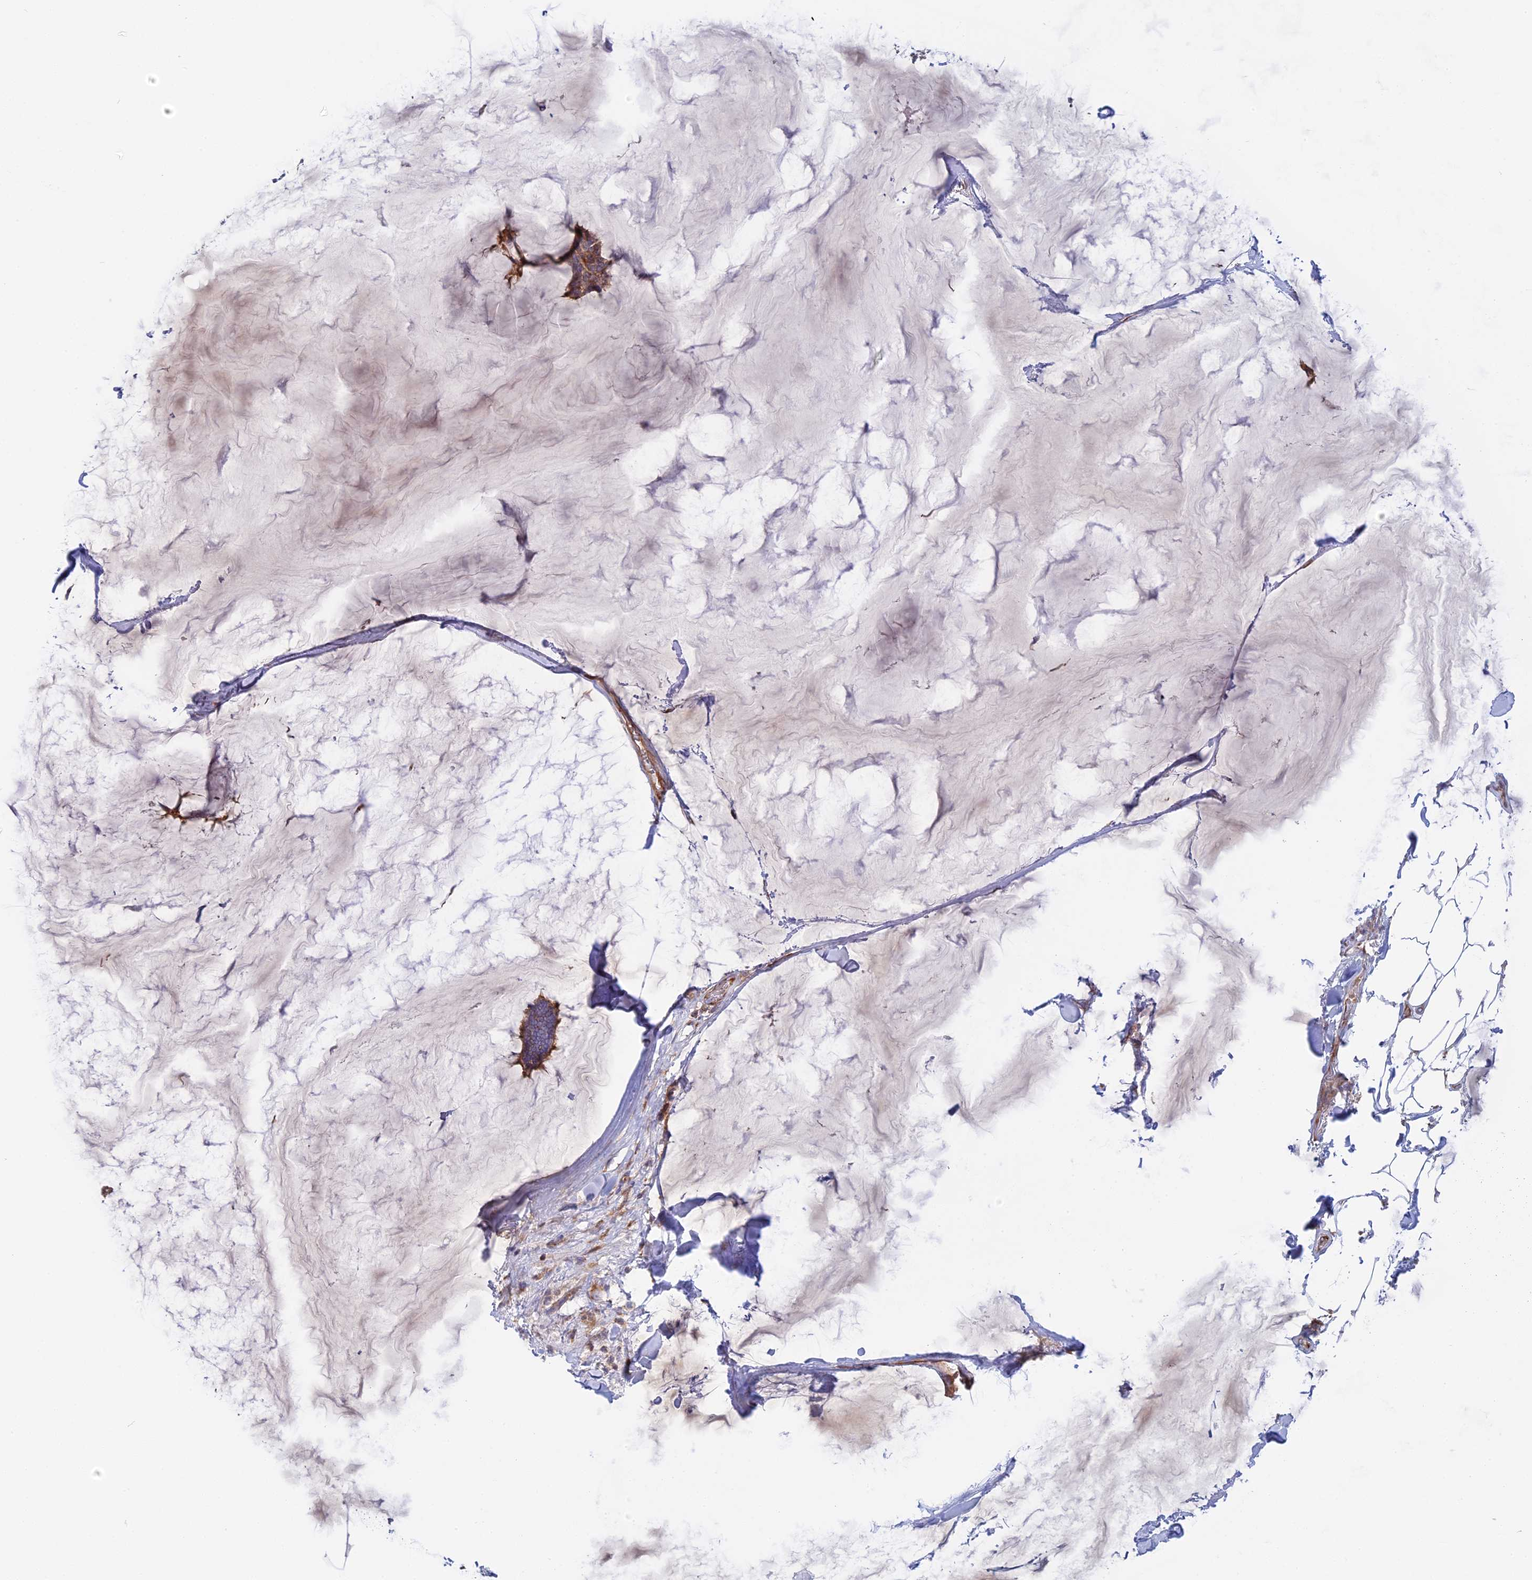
{"staining": {"intensity": "moderate", "quantity": ">75%", "location": "cytoplasmic/membranous"}, "tissue": "breast cancer", "cell_type": "Tumor cells", "image_type": "cancer", "snomed": [{"axis": "morphology", "description": "Duct carcinoma"}, {"axis": "topography", "description": "Breast"}], "caption": "Human breast cancer (intraductal carcinoma) stained with a protein marker displays moderate staining in tumor cells.", "gene": "GMIP", "patient": {"sex": "female", "age": 93}}